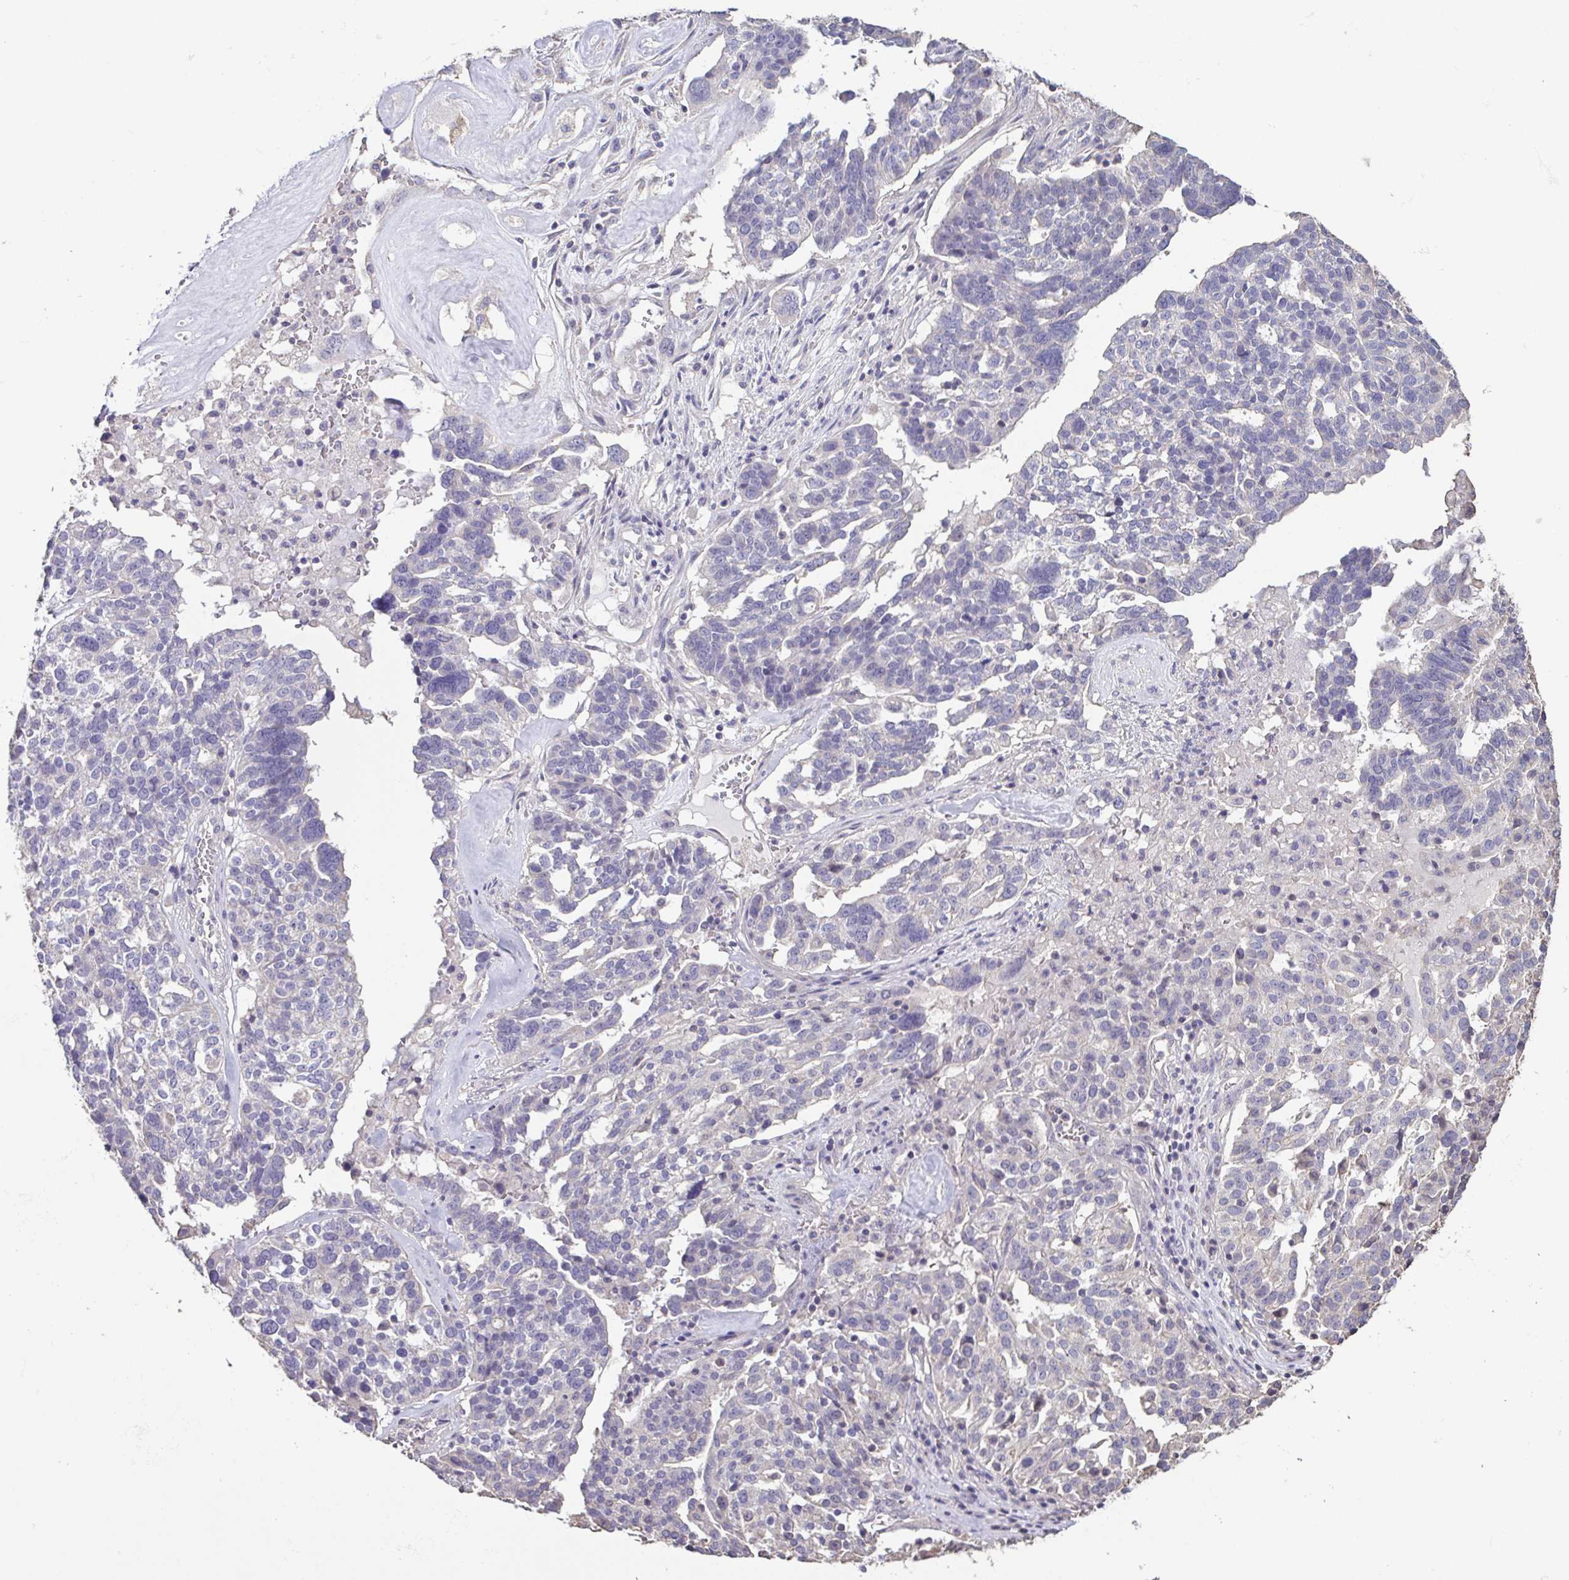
{"staining": {"intensity": "negative", "quantity": "none", "location": "none"}, "tissue": "ovarian cancer", "cell_type": "Tumor cells", "image_type": "cancer", "snomed": [{"axis": "morphology", "description": "Cystadenocarcinoma, serous, NOS"}, {"axis": "topography", "description": "Ovary"}], "caption": "This is a photomicrograph of IHC staining of ovarian cancer, which shows no positivity in tumor cells.", "gene": "ACTRT2", "patient": {"sex": "female", "age": 59}}